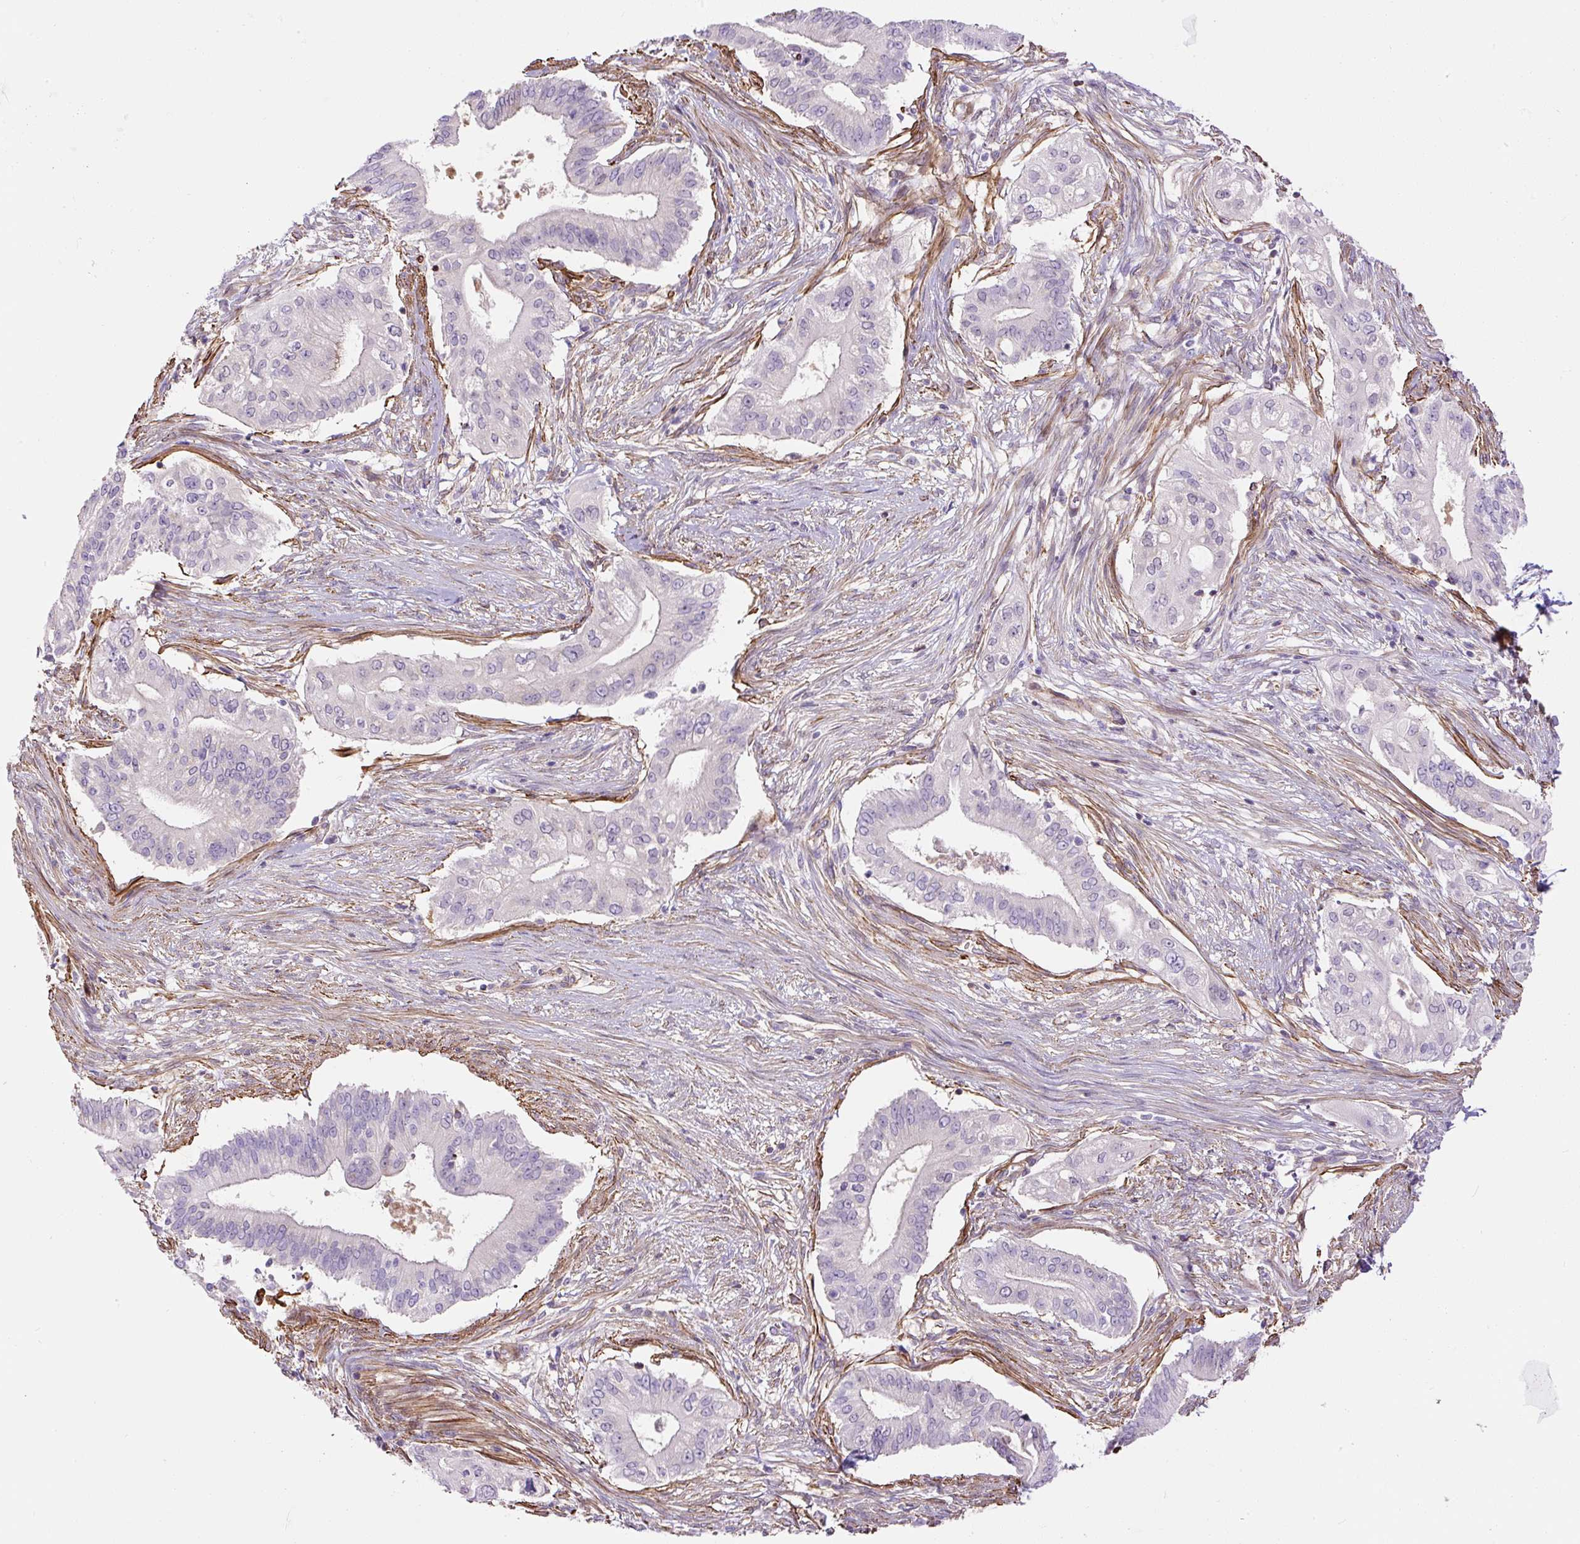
{"staining": {"intensity": "negative", "quantity": "none", "location": "none"}, "tissue": "pancreatic cancer", "cell_type": "Tumor cells", "image_type": "cancer", "snomed": [{"axis": "morphology", "description": "Adenocarcinoma, NOS"}, {"axis": "topography", "description": "Pancreas"}], "caption": "Immunohistochemical staining of adenocarcinoma (pancreatic) displays no significant expression in tumor cells. Nuclei are stained in blue.", "gene": "B3GALT5", "patient": {"sex": "female", "age": 68}}